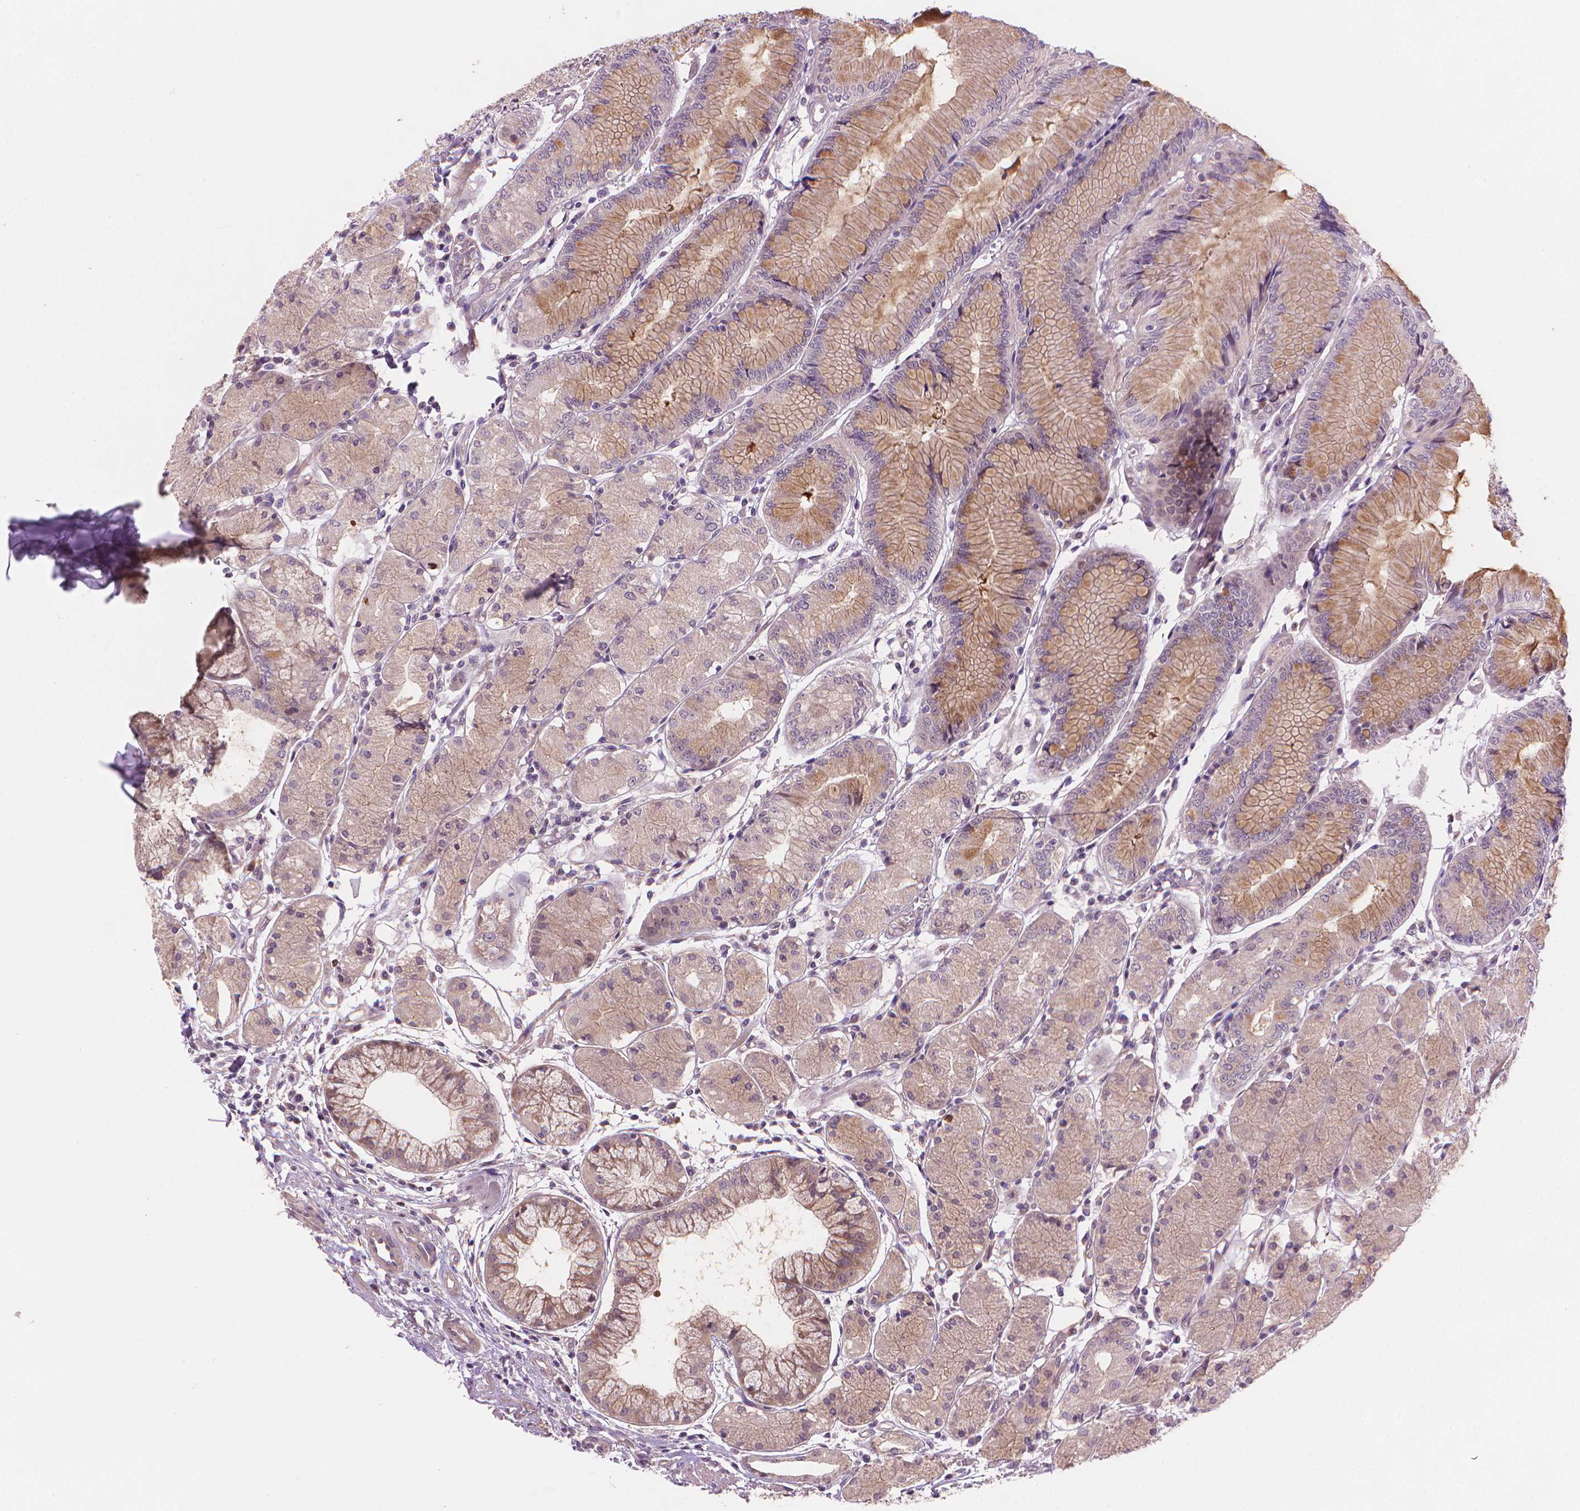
{"staining": {"intensity": "moderate", "quantity": "<25%", "location": "cytoplasmic/membranous"}, "tissue": "stomach", "cell_type": "Glandular cells", "image_type": "normal", "snomed": [{"axis": "morphology", "description": "Normal tissue, NOS"}, {"axis": "topography", "description": "Stomach, upper"}], "caption": "An immunohistochemistry image of unremarkable tissue is shown. Protein staining in brown shows moderate cytoplasmic/membranous positivity in stomach within glandular cells.", "gene": "AMMECR1L", "patient": {"sex": "male", "age": 69}}